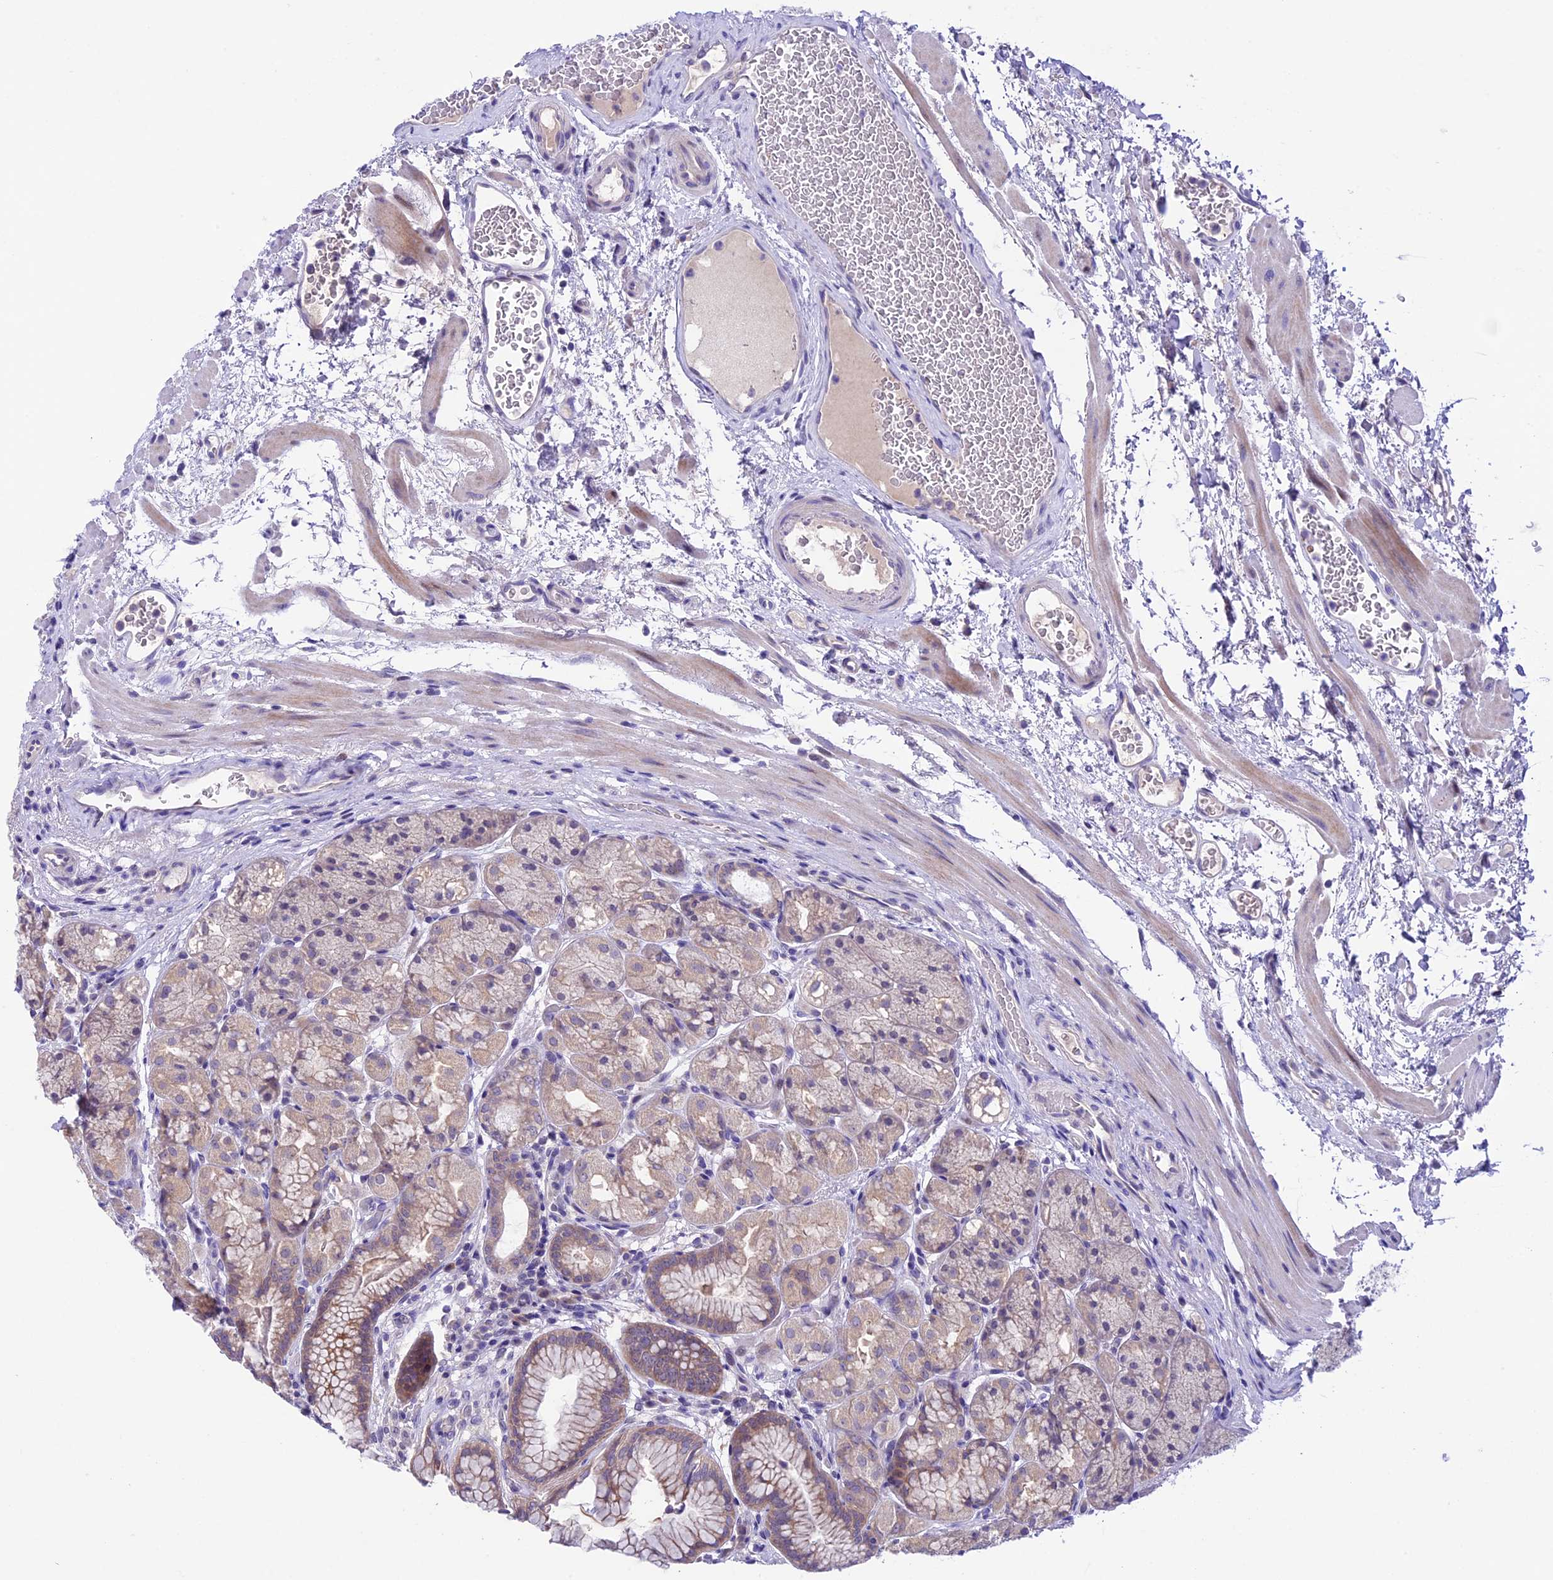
{"staining": {"intensity": "moderate", "quantity": "<25%", "location": "cytoplasmic/membranous"}, "tissue": "stomach", "cell_type": "Glandular cells", "image_type": "normal", "snomed": [{"axis": "morphology", "description": "Normal tissue, NOS"}, {"axis": "topography", "description": "Stomach"}], "caption": "Unremarkable stomach exhibits moderate cytoplasmic/membranous positivity in about <25% of glandular cells (IHC, brightfield microscopy, high magnification)..", "gene": "XKR7", "patient": {"sex": "male", "age": 63}}